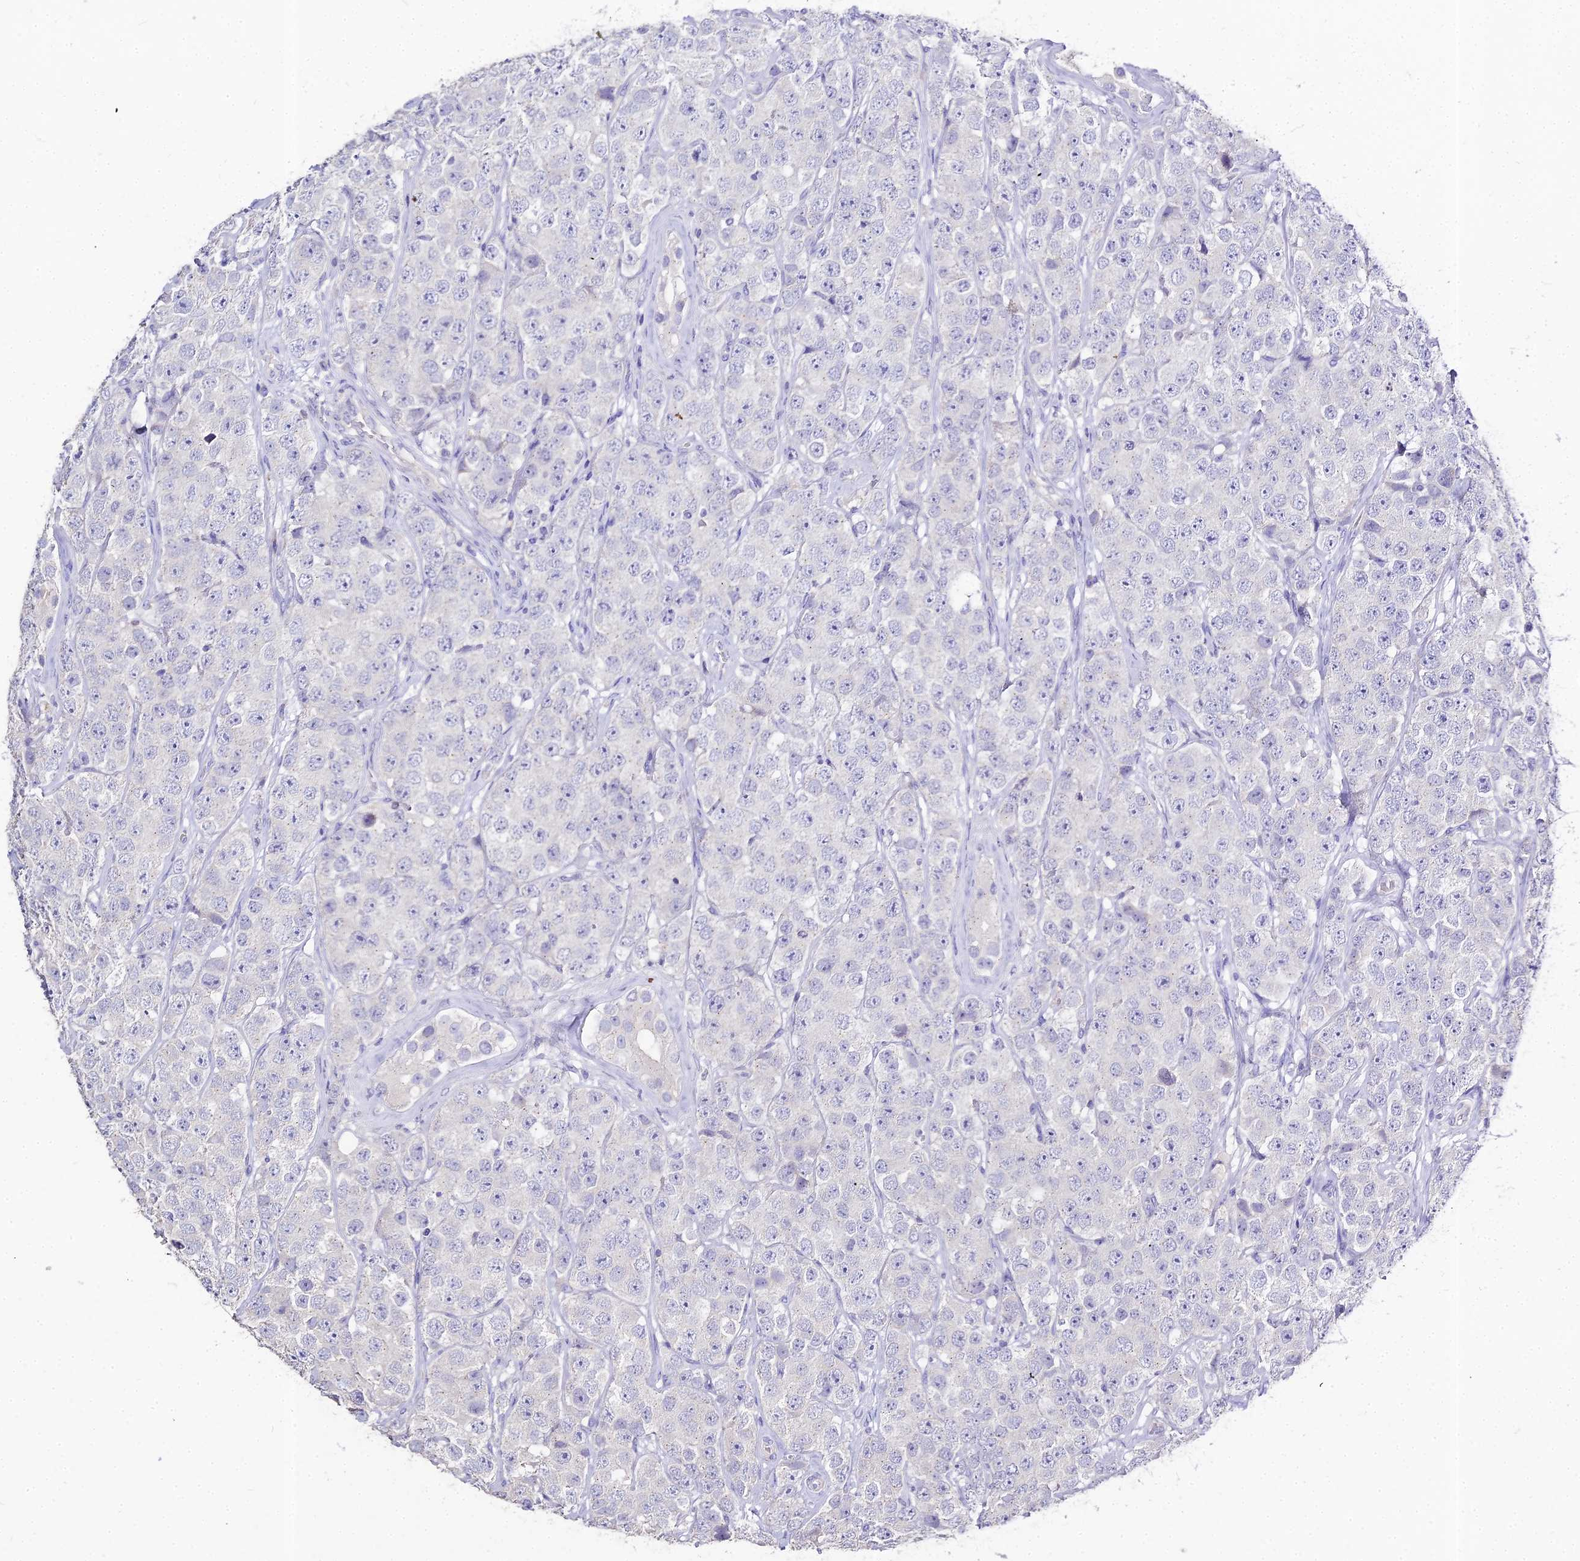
{"staining": {"intensity": "negative", "quantity": "none", "location": "none"}, "tissue": "testis cancer", "cell_type": "Tumor cells", "image_type": "cancer", "snomed": [{"axis": "morphology", "description": "Seminoma, NOS"}, {"axis": "topography", "description": "Testis"}], "caption": "Tumor cells are negative for protein expression in human testis seminoma.", "gene": "GLYAT", "patient": {"sex": "male", "age": 28}}